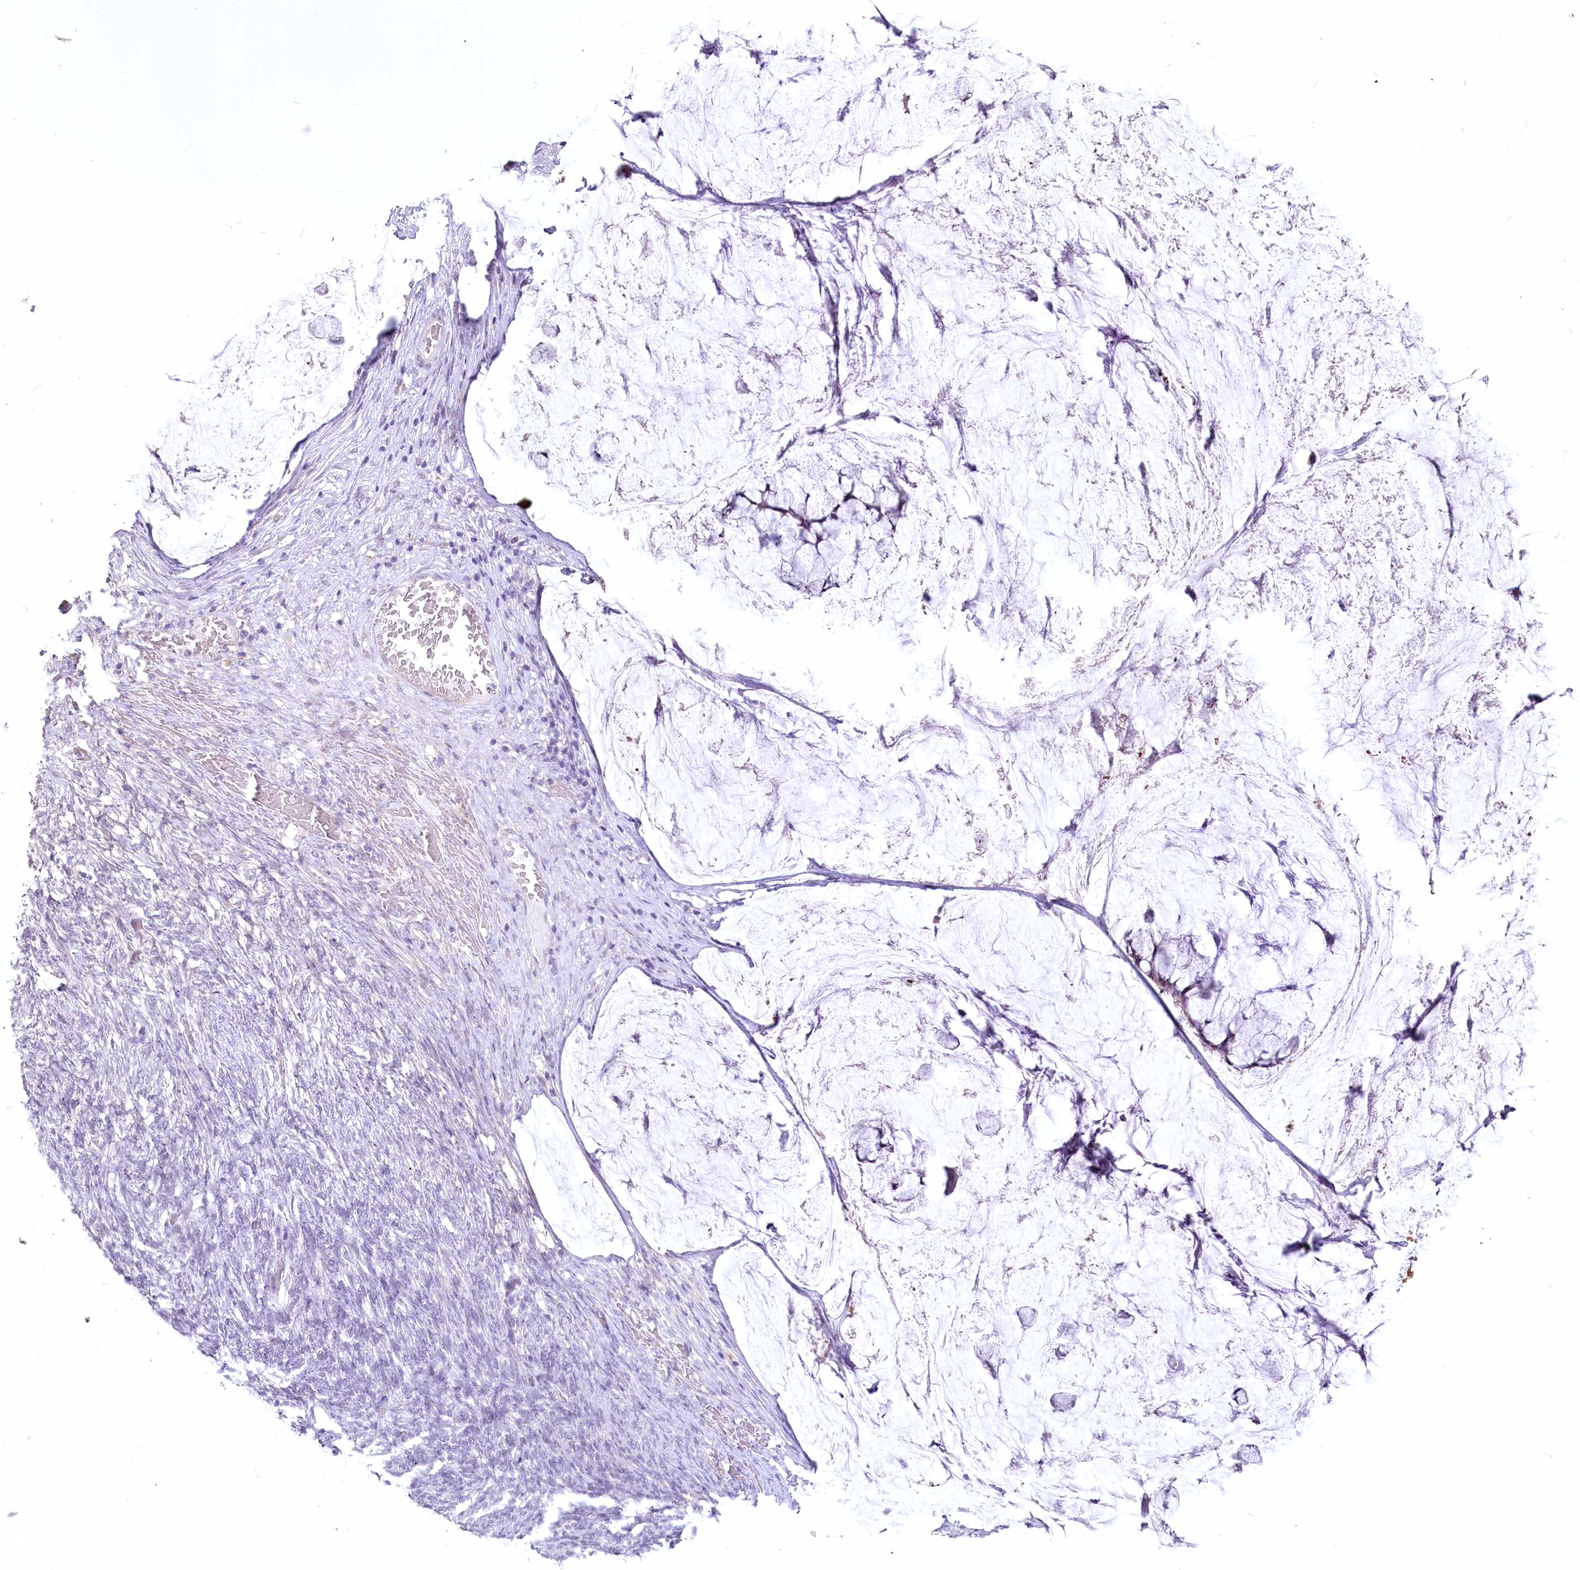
{"staining": {"intensity": "weak", "quantity": "<25%", "location": "cytoplasmic/membranous"}, "tissue": "ovarian cancer", "cell_type": "Tumor cells", "image_type": "cancer", "snomed": [{"axis": "morphology", "description": "Cystadenocarcinoma, mucinous, NOS"}, {"axis": "topography", "description": "Ovary"}], "caption": "DAB (3,3'-diaminobenzidine) immunohistochemical staining of ovarian cancer displays no significant positivity in tumor cells.", "gene": "USP11", "patient": {"sex": "female", "age": 42}}